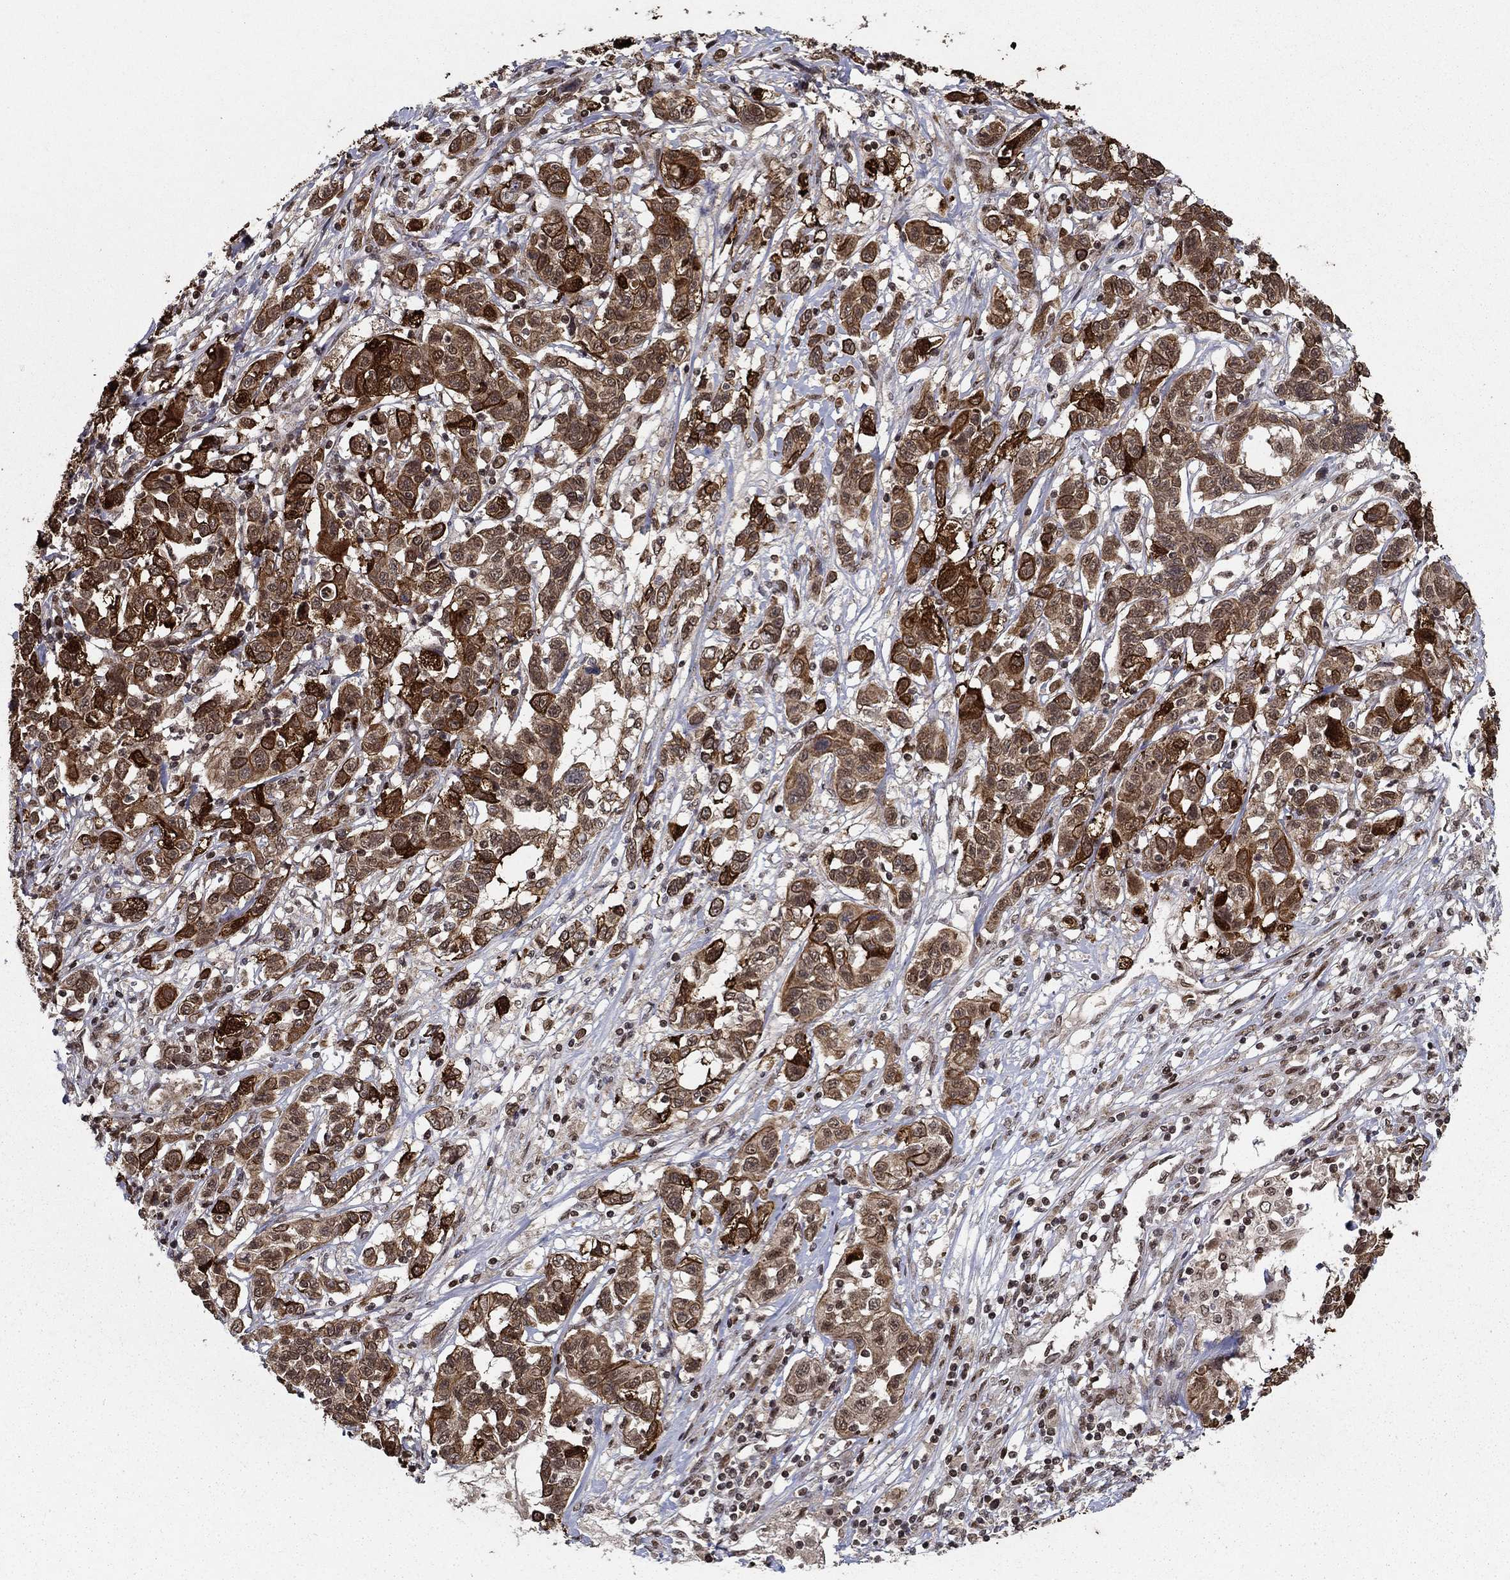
{"staining": {"intensity": "strong", "quantity": ">75%", "location": "cytoplasmic/membranous"}, "tissue": "liver cancer", "cell_type": "Tumor cells", "image_type": "cancer", "snomed": [{"axis": "morphology", "description": "Adenocarcinoma, NOS"}, {"axis": "morphology", "description": "Cholangiocarcinoma"}, {"axis": "topography", "description": "Liver"}], "caption": "DAB immunohistochemical staining of human adenocarcinoma (liver) shows strong cytoplasmic/membranous protein positivity in about >75% of tumor cells.", "gene": "CDCA7L", "patient": {"sex": "male", "age": 64}}